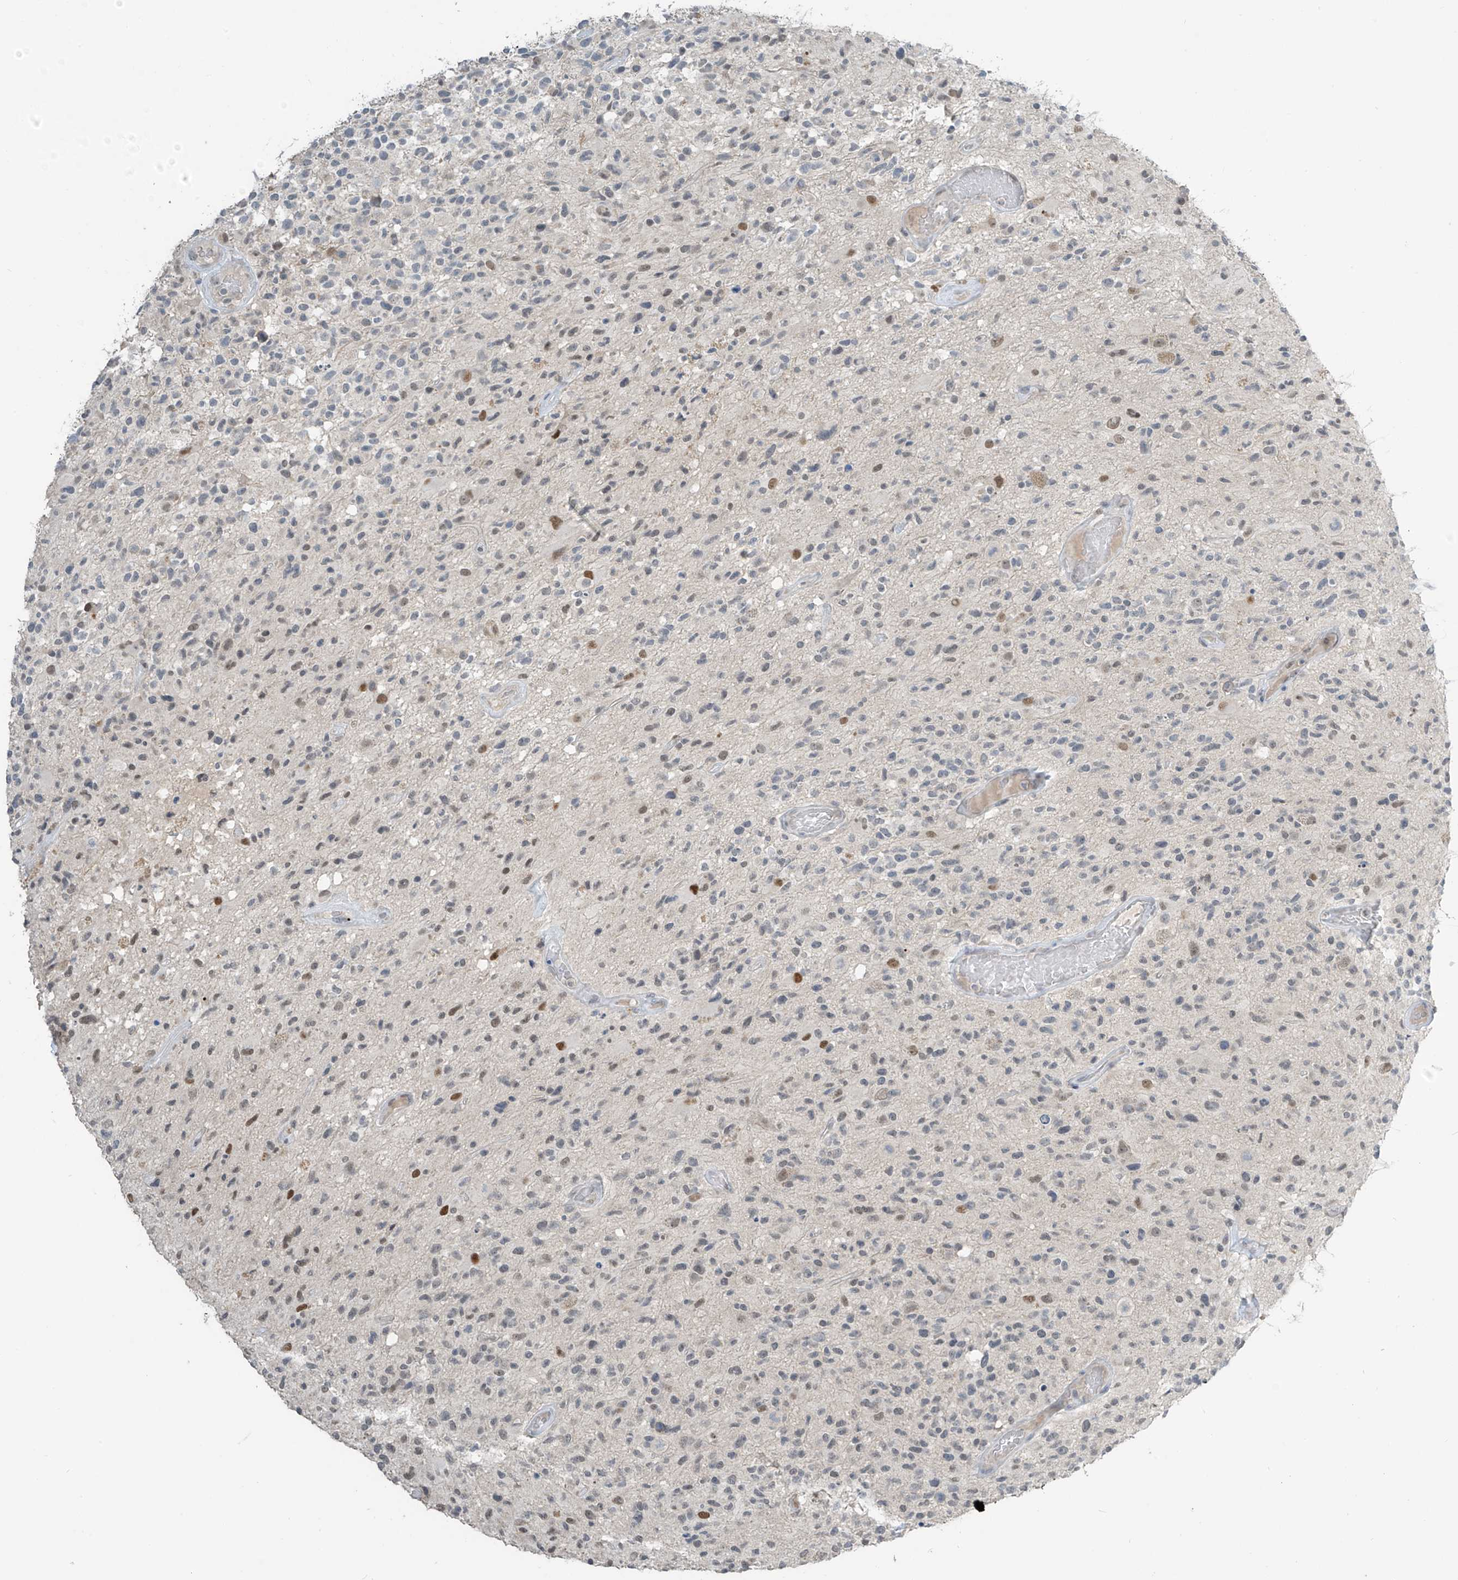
{"staining": {"intensity": "negative", "quantity": "none", "location": "none"}, "tissue": "glioma", "cell_type": "Tumor cells", "image_type": "cancer", "snomed": [{"axis": "morphology", "description": "Glioma, malignant, High grade"}, {"axis": "morphology", "description": "Glioblastoma, NOS"}, {"axis": "topography", "description": "Brain"}], "caption": "An IHC photomicrograph of glioblastoma is shown. There is no staining in tumor cells of glioblastoma. Nuclei are stained in blue.", "gene": "METAP1D", "patient": {"sex": "male", "age": 60}}